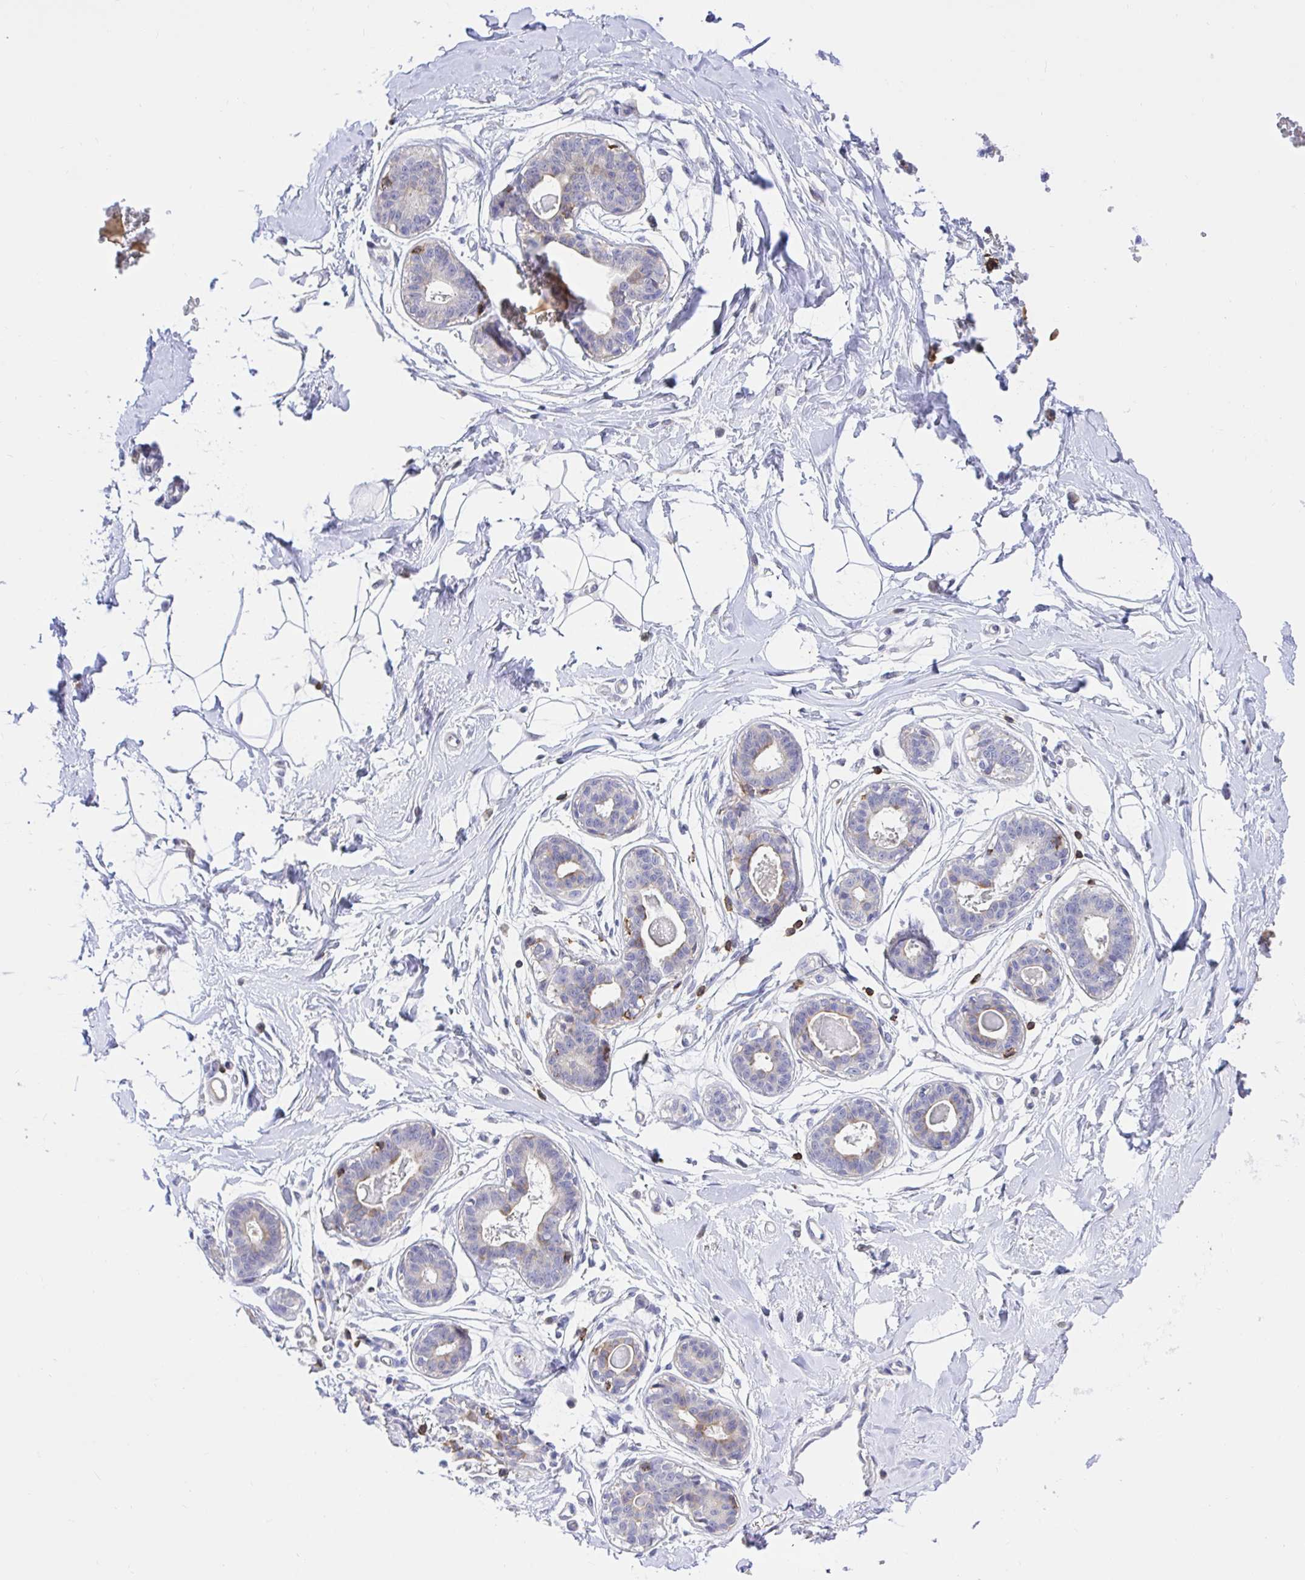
{"staining": {"intensity": "negative", "quantity": "none", "location": "none"}, "tissue": "breast", "cell_type": "Adipocytes", "image_type": "normal", "snomed": [{"axis": "morphology", "description": "Normal tissue, NOS"}, {"axis": "topography", "description": "Breast"}], "caption": "Immunohistochemistry (IHC) histopathology image of normal breast stained for a protein (brown), which shows no staining in adipocytes. The staining was performed using DAB to visualize the protein expression in brown, while the nuclei were stained in blue with hematoxylin (Magnification: 20x).", "gene": "SKAP1", "patient": {"sex": "female", "age": 45}}